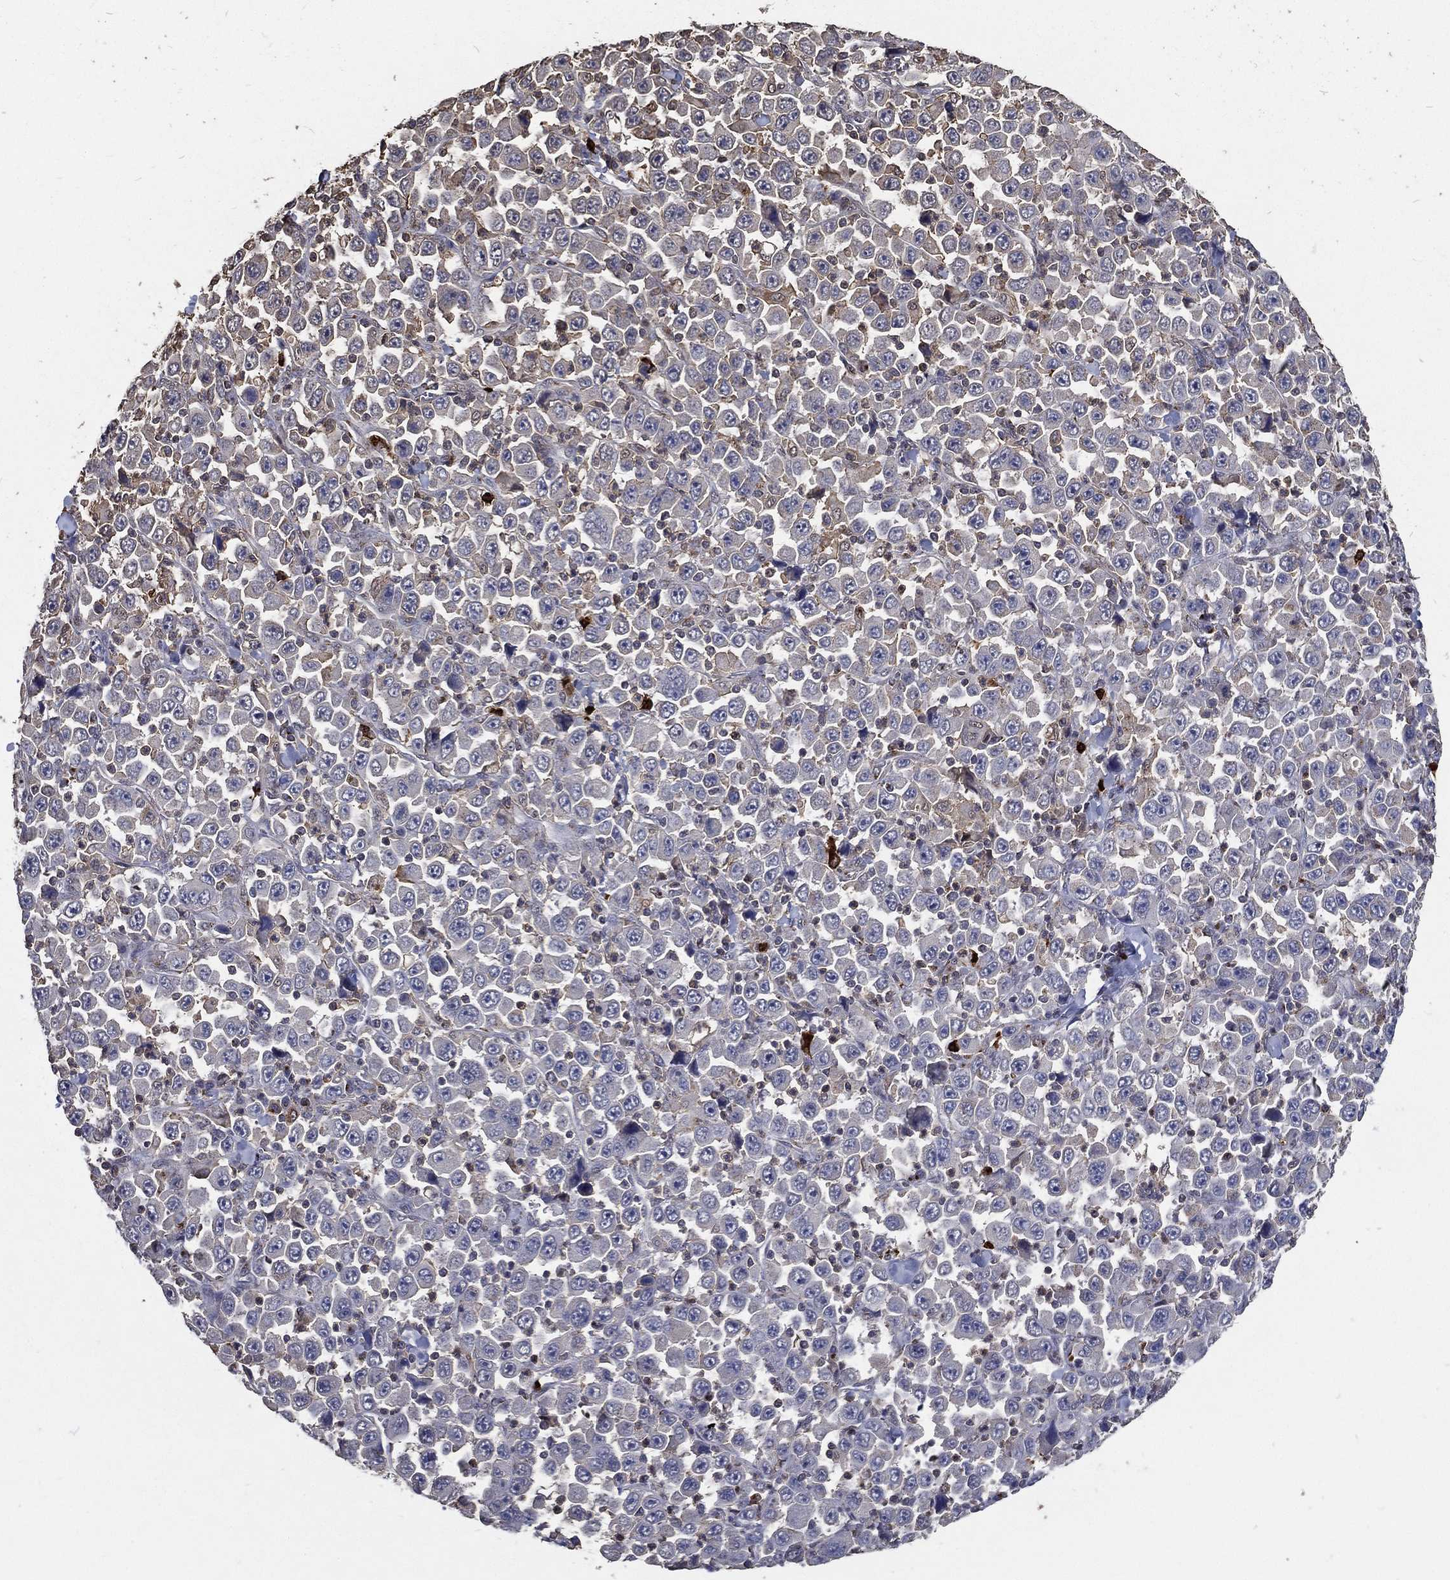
{"staining": {"intensity": "negative", "quantity": "none", "location": "none"}, "tissue": "stomach cancer", "cell_type": "Tumor cells", "image_type": "cancer", "snomed": [{"axis": "morphology", "description": "Normal tissue, NOS"}, {"axis": "morphology", "description": "Adenocarcinoma, NOS"}, {"axis": "topography", "description": "Stomach, upper"}, {"axis": "topography", "description": "Stomach"}], "caption": "DAB (3,3'-diaminobenzidine) immunohistochemical staining of human adenocarcinoma (stomach) demonstrates no significant staining in tumor cells. (DAB immunohistochemistry with hematoxylin counter stain).", "gene": "GPR183", "patient": {"sex": "male", "age": 59}}